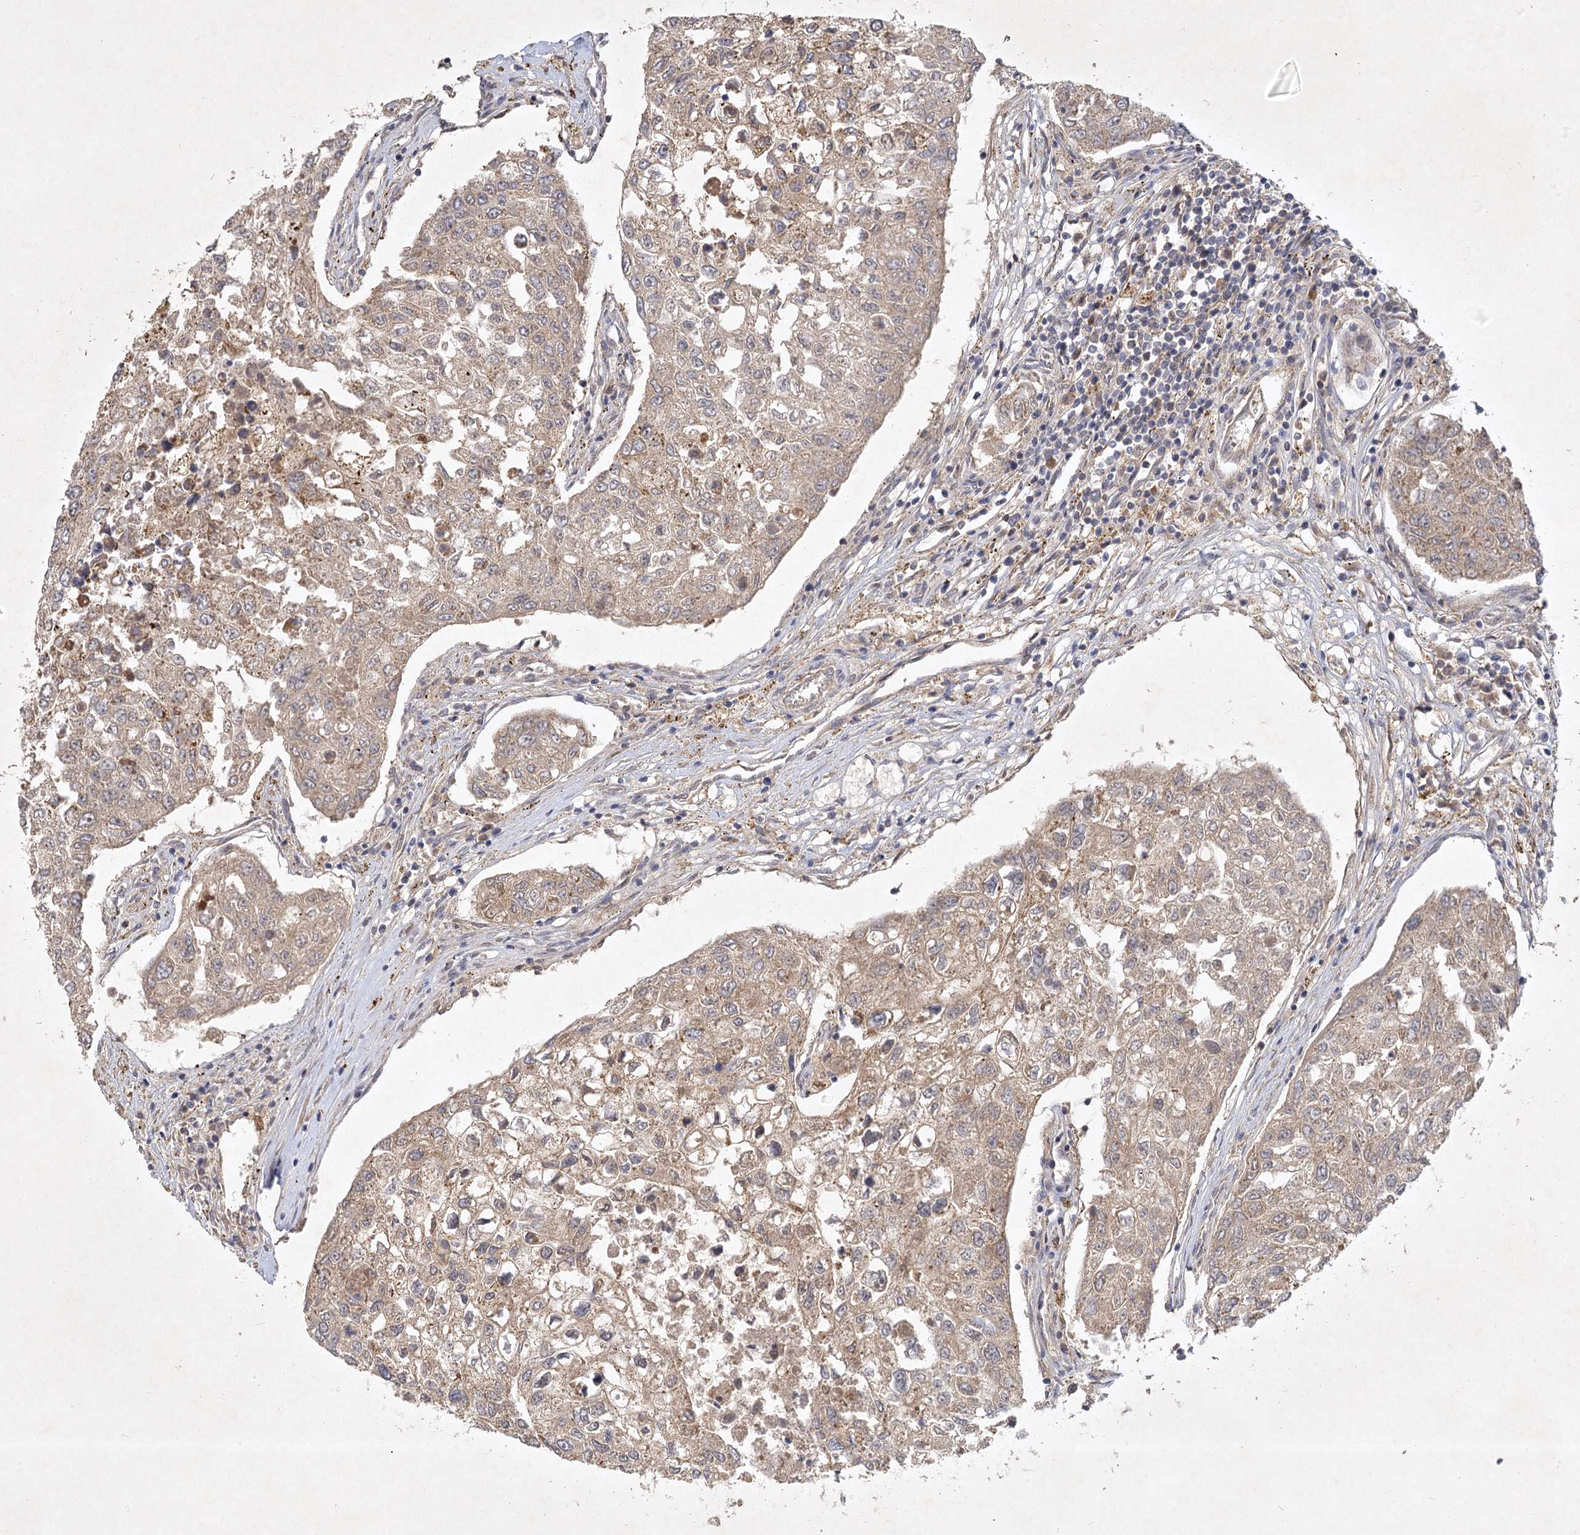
{"staining": {"intensity": "weak", "quantity": ">75%", "location": "cytoplasmic/membranous"}, "tissue": "urothelial cancer", "cell_type": "Tumor cells", "image_type": "cancer", "snomed": [{"axis": "morphology", "description": "Urothelial carcinoma, High grade"}, {"axis": "topography", "description": "Lymph node"}, {"axis": "topography", "description": "Urinary bladder"}], "caption": "Weak cytoplasmic/membranous protein staining is seen in approximately >75% of tumor cells in urothelial cancer. Using DAB (3,3'-diaminobenzidine) (brown) and hematoxylin (blue) stains, captured at high magnification using brightfield microscopy.", "gene": "PYROXD2", "patient": {"sex": "male", "age": 51}}